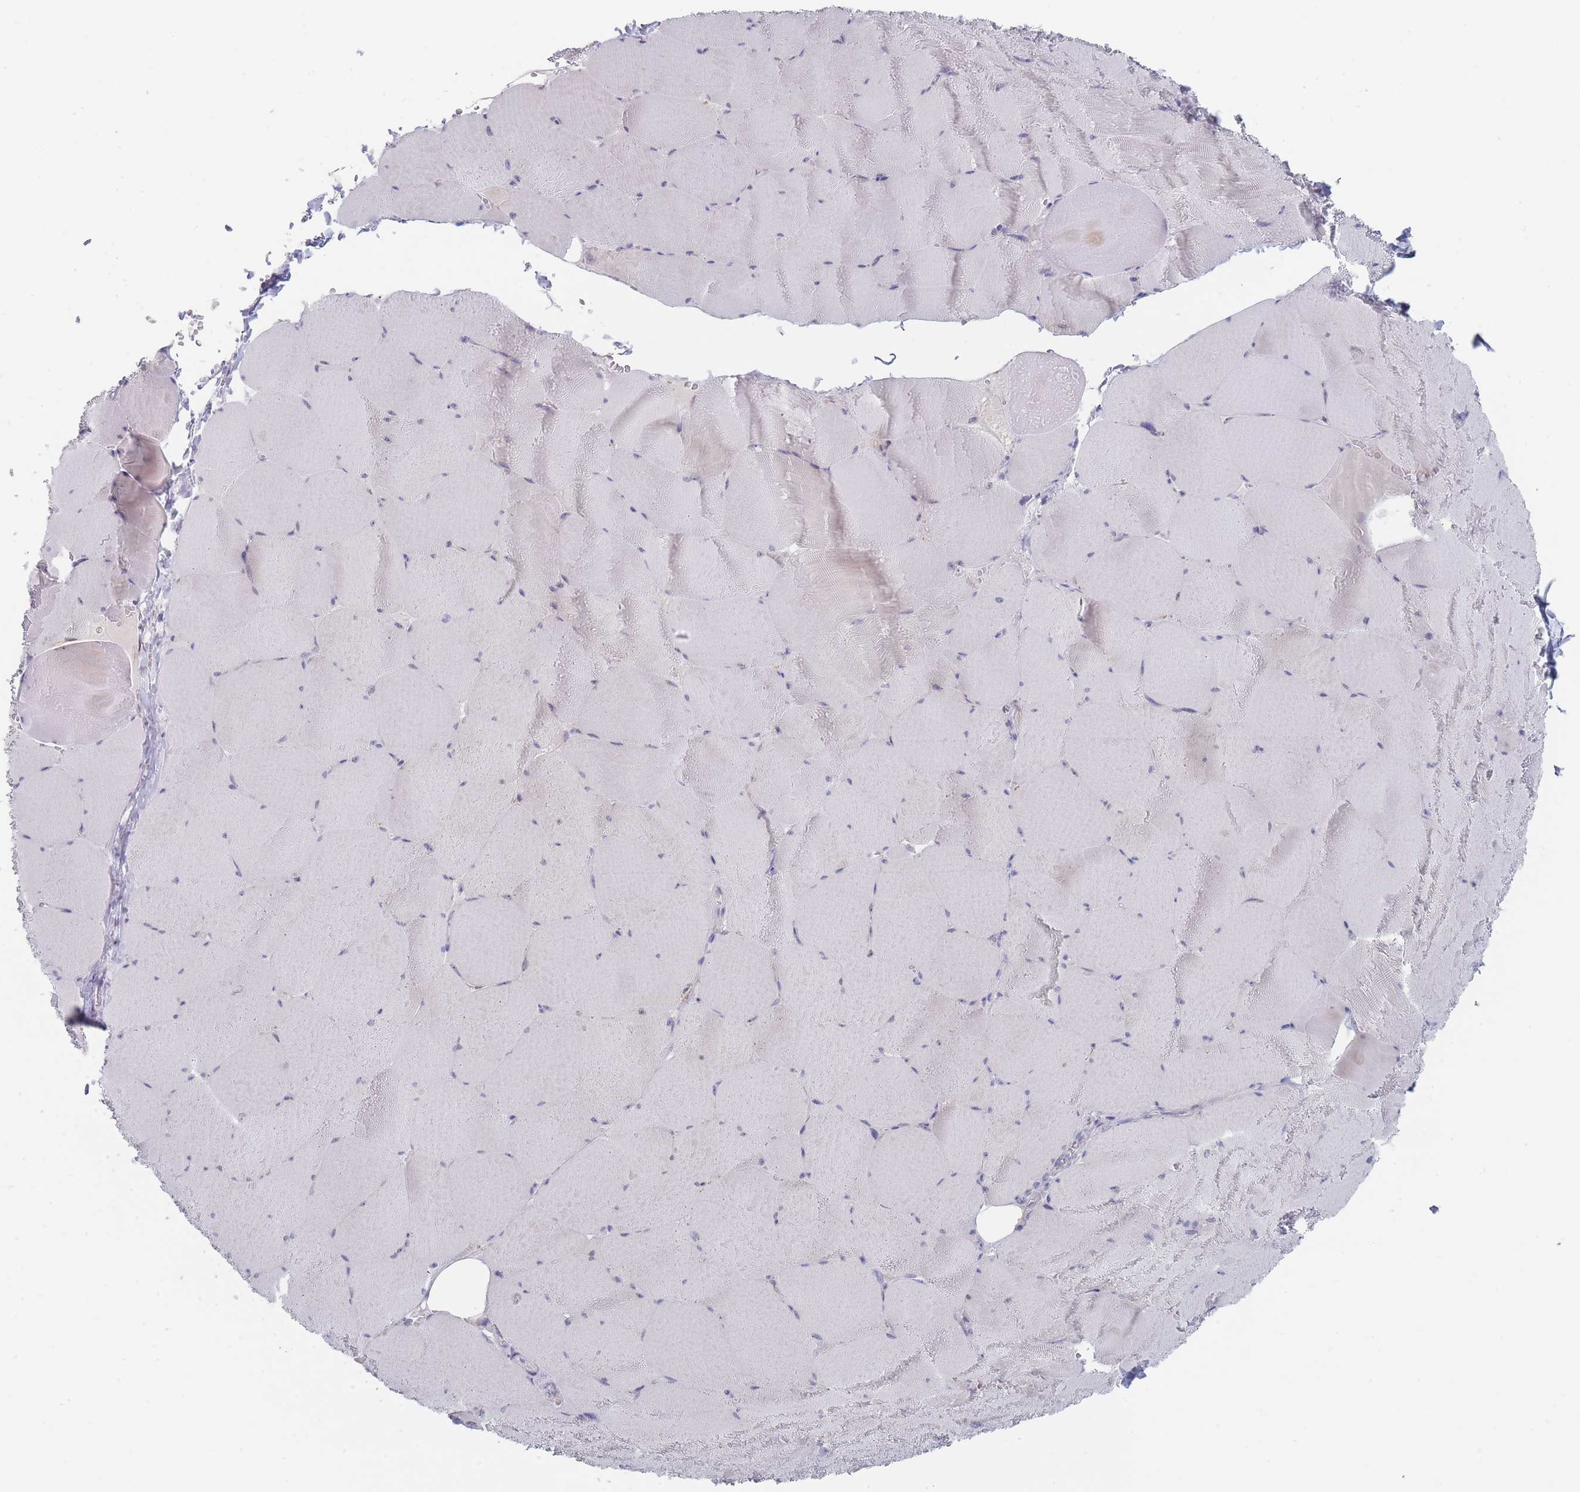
{"staining": {"intensity": "weak", "quantity": "<25%", "location": "cytoplasmic/membranous"}, "tissue": "skeletal muscle", "cell_type": "Myocytes", "image_type": "normal", "snomed": [{"axis": "morphology", "description": "Normal tissue, NOS"}, {"axis": "topography", "description": "Skeletal muscle"}, {"axis": "topography", "description": "Head-Neck"}], "caption": "Myocytes are negative for brown protein staining in unremarkable skeletal muscle. (DAB IHC, high magnification).", "gene": "RNF8", "patient": {"sex": "male", "age": 66}}